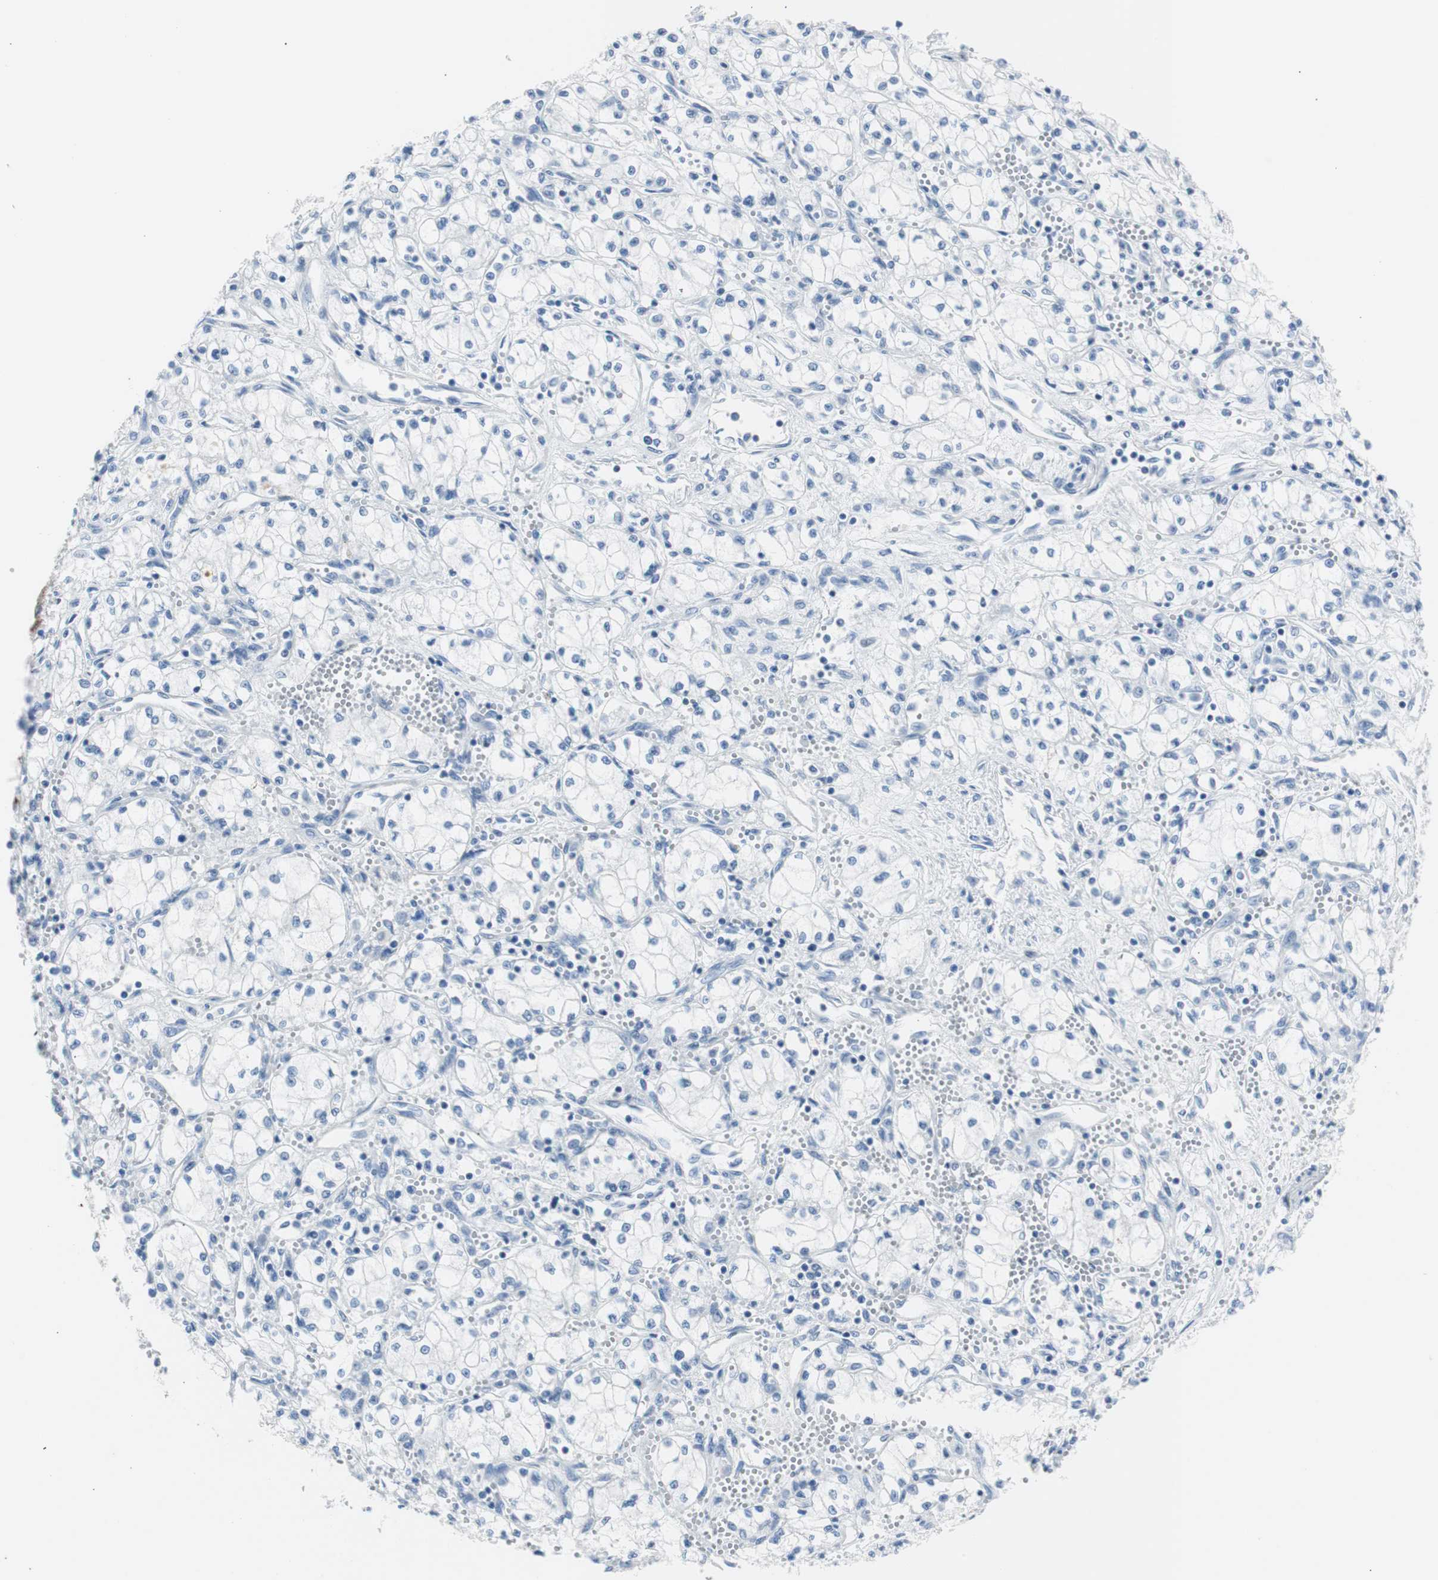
{"staining": {"intensity": "negative", "quantity": "none", "location": "none"}, "tissue": "renal cancer", "cell_type": "Tumor cells", "image_type": "cancer", "snomed": [{"axis": "morphology", "description": "Normal tissue, NOS"}, {"axis": "morphology", "description": "Adenocarcinoma, NOS"}, {"axis": "topography", "description": "Kidney"}], "caption": "Immunohistochemical staining of human renal cancer reveals no significant positivity in tumor cells. (Stains: DAB immunohistochemistry (IHC) with hematoxylin counter stain, Microscopy: brightfield microscopy at high magnification).", "gene": "S100A7", "patient": {"sex": "male", "age": 59}}